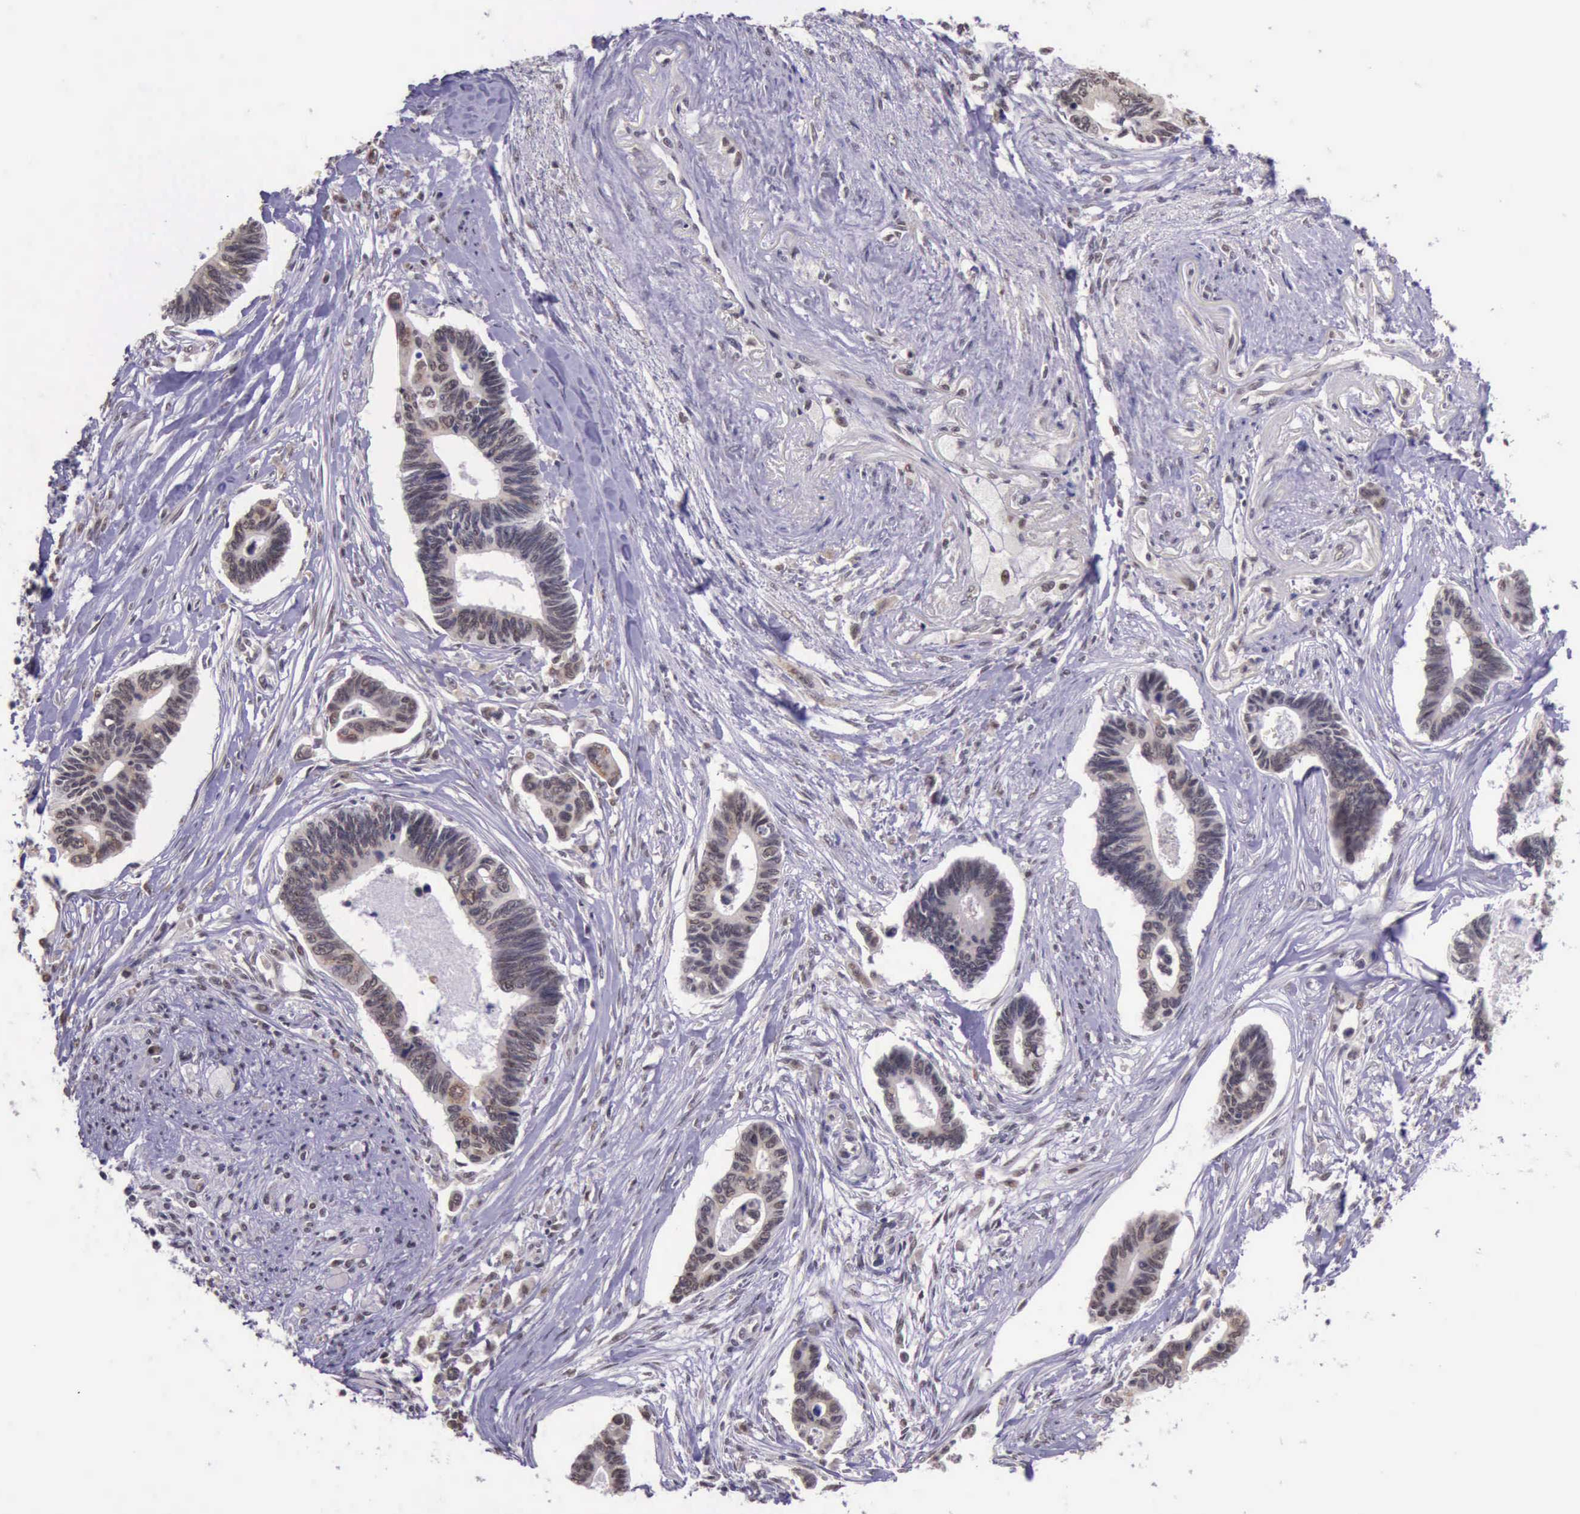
{"staining": {"intensity": "moderate", "quantity": ">75%", "location": "nuclear"}, "tissue": "pancreatic cancer", "cell_type": "Tumor cells", "image_type": "cancer", "snomed": [{"axis": "morphology", "description": "Adenocarcinoma, NOS"}, {"axis": "topography", "description": "Pancreas"}], "caption": "Pancreatic adenocarcinoma tissue exhibits moderate nuclear positivity in about >75% of tumor cells, visualized by immunohistochemistry.", "gene": "PRPF39", "patient": {"sex": "female", "age": 70}}